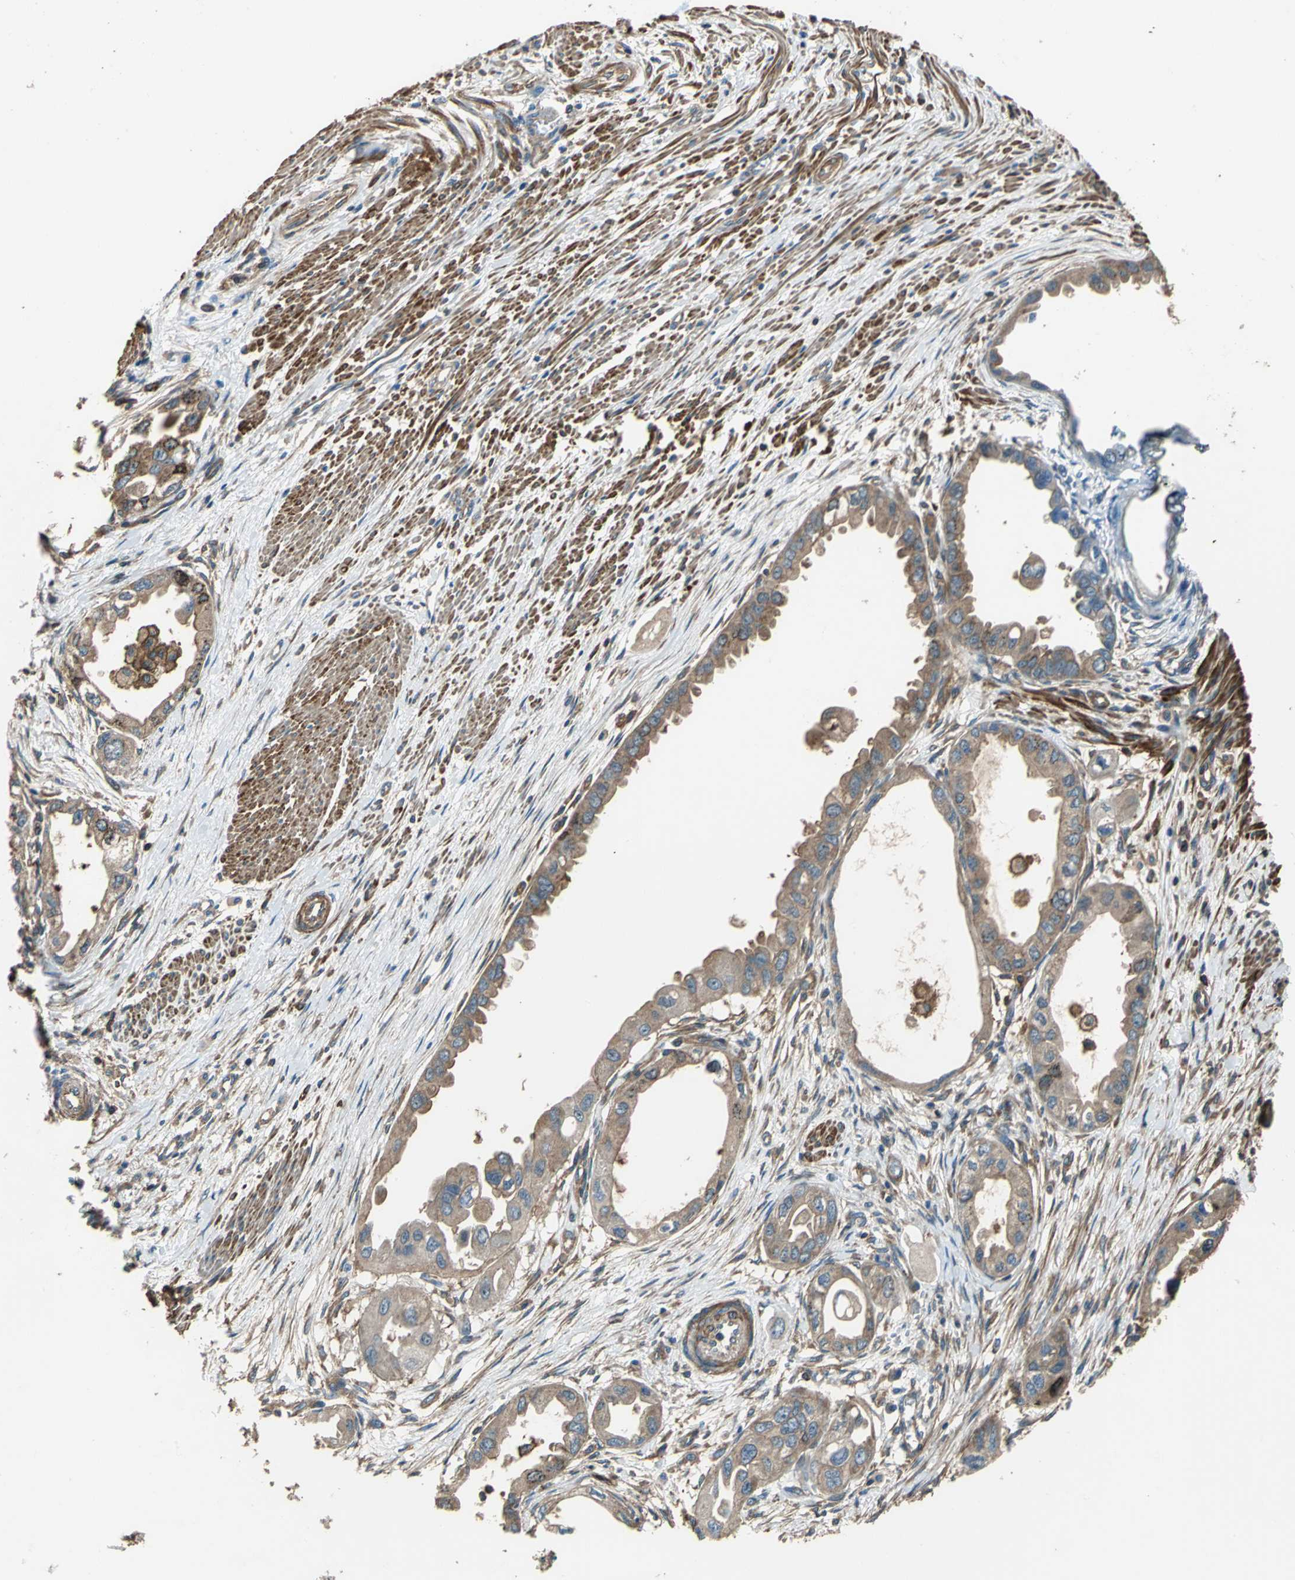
{"staining": {"intensity": "moderate", "quantity": ">75%", "location": "cytoplasmic/membranous"}, "tissue": "endometrial cancer", "cell_type": "Tumor cells", "image_type": "cancer", "snomed": [{"axis": "morphology", "description": "Adenocarcinoma, NOS"}, {"axis": "topography", "description": "Endometrium"}], "caption": "Brown immunohistochemical staining in human adenocarcinoma (endometrial) reveals moderate cytoplasmic/membranous staining in about >75% of tumor cells.", "gene": "PARVA", "patient": {"sex": "female", "age": 67}}